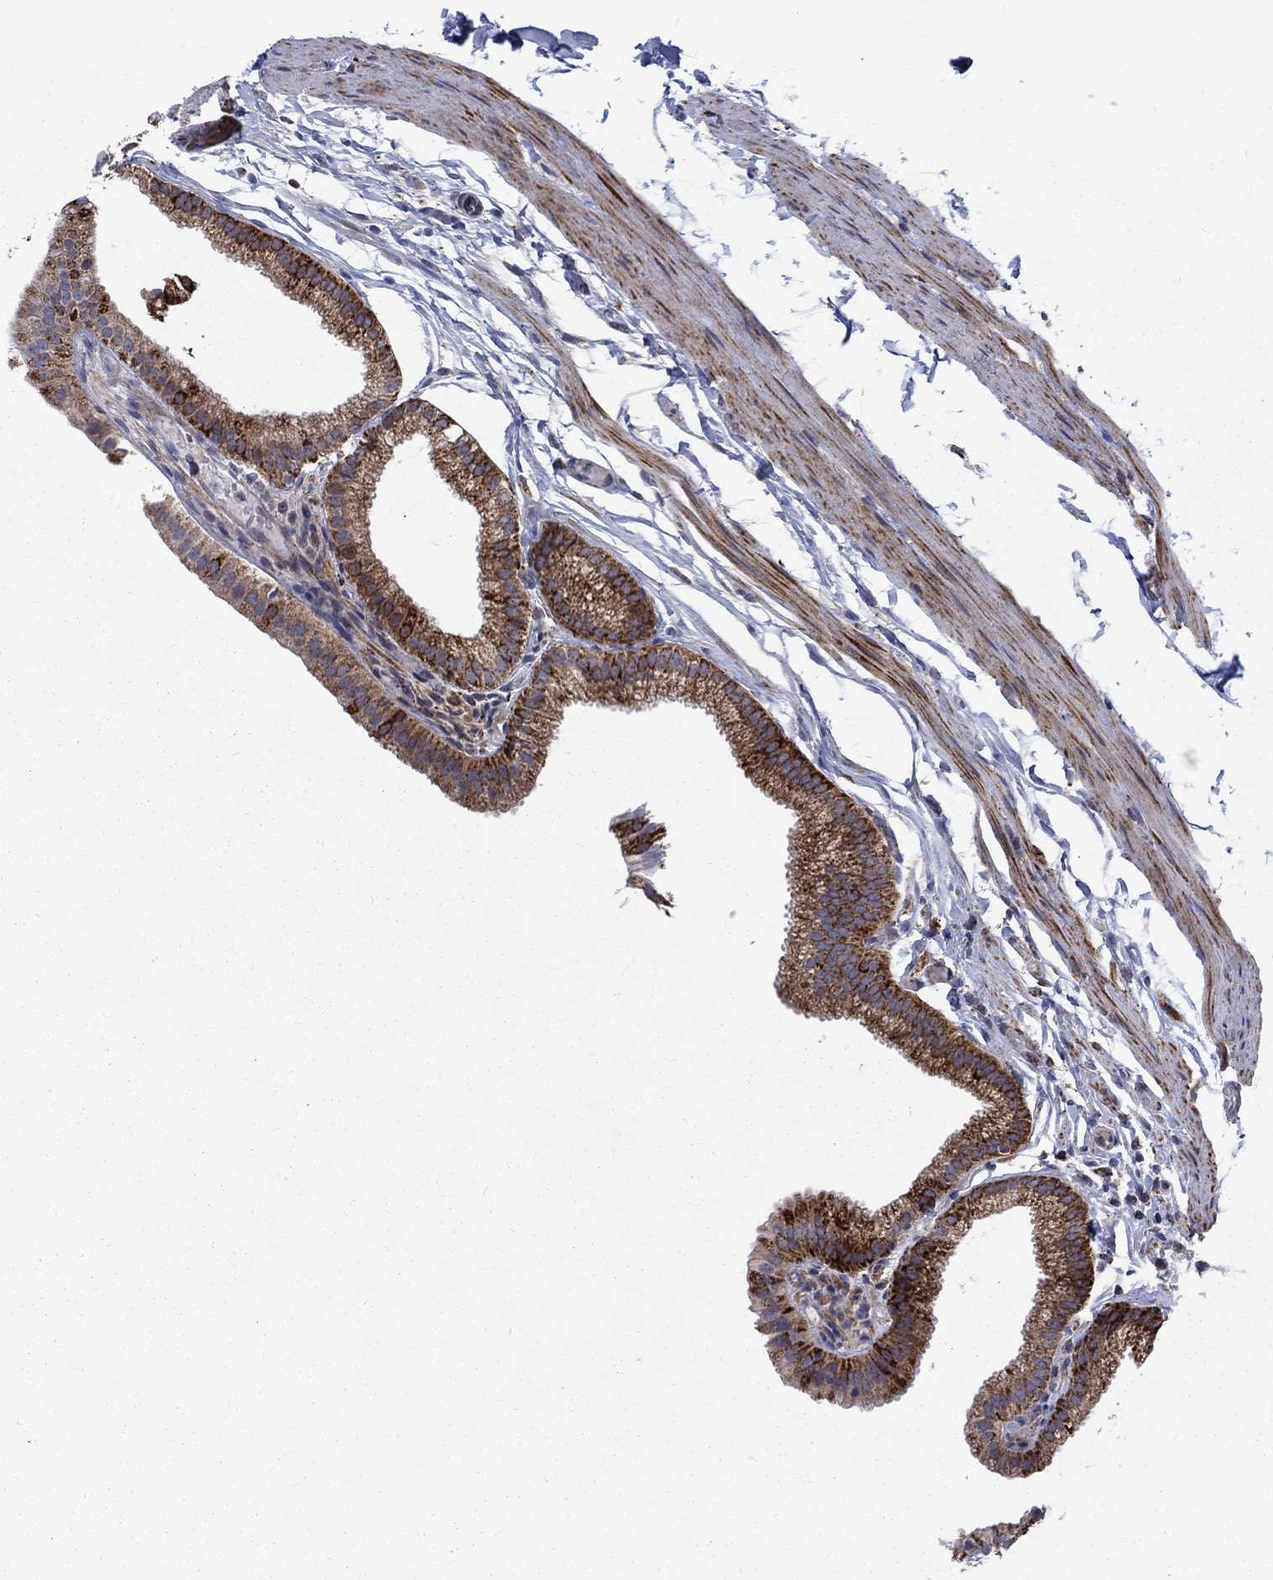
{"staining": {"intensity": "strong", "quantity": ">75%", "location": "cytoplasmic/membranous"}, "tissue": "gallbladder", "cell_type": "Glandular cells", "image_type": "normal", "snomed": [{"axis": "morphology", "description": "Normal tissue, NOS"}, {"axis": "topography", "description": "Gallbladder"}], "caption": "This photomicrograph displays normal gallbladder stained with immunohistochemistry (IHC) to label a protein in brown. The cytoplasmic/membranous of glandular cells show strong positivity for the protein. Nuclei are counter-stained blue.", "gene": "MOAP1", "patient": {"sex": "female", "age": 45}}